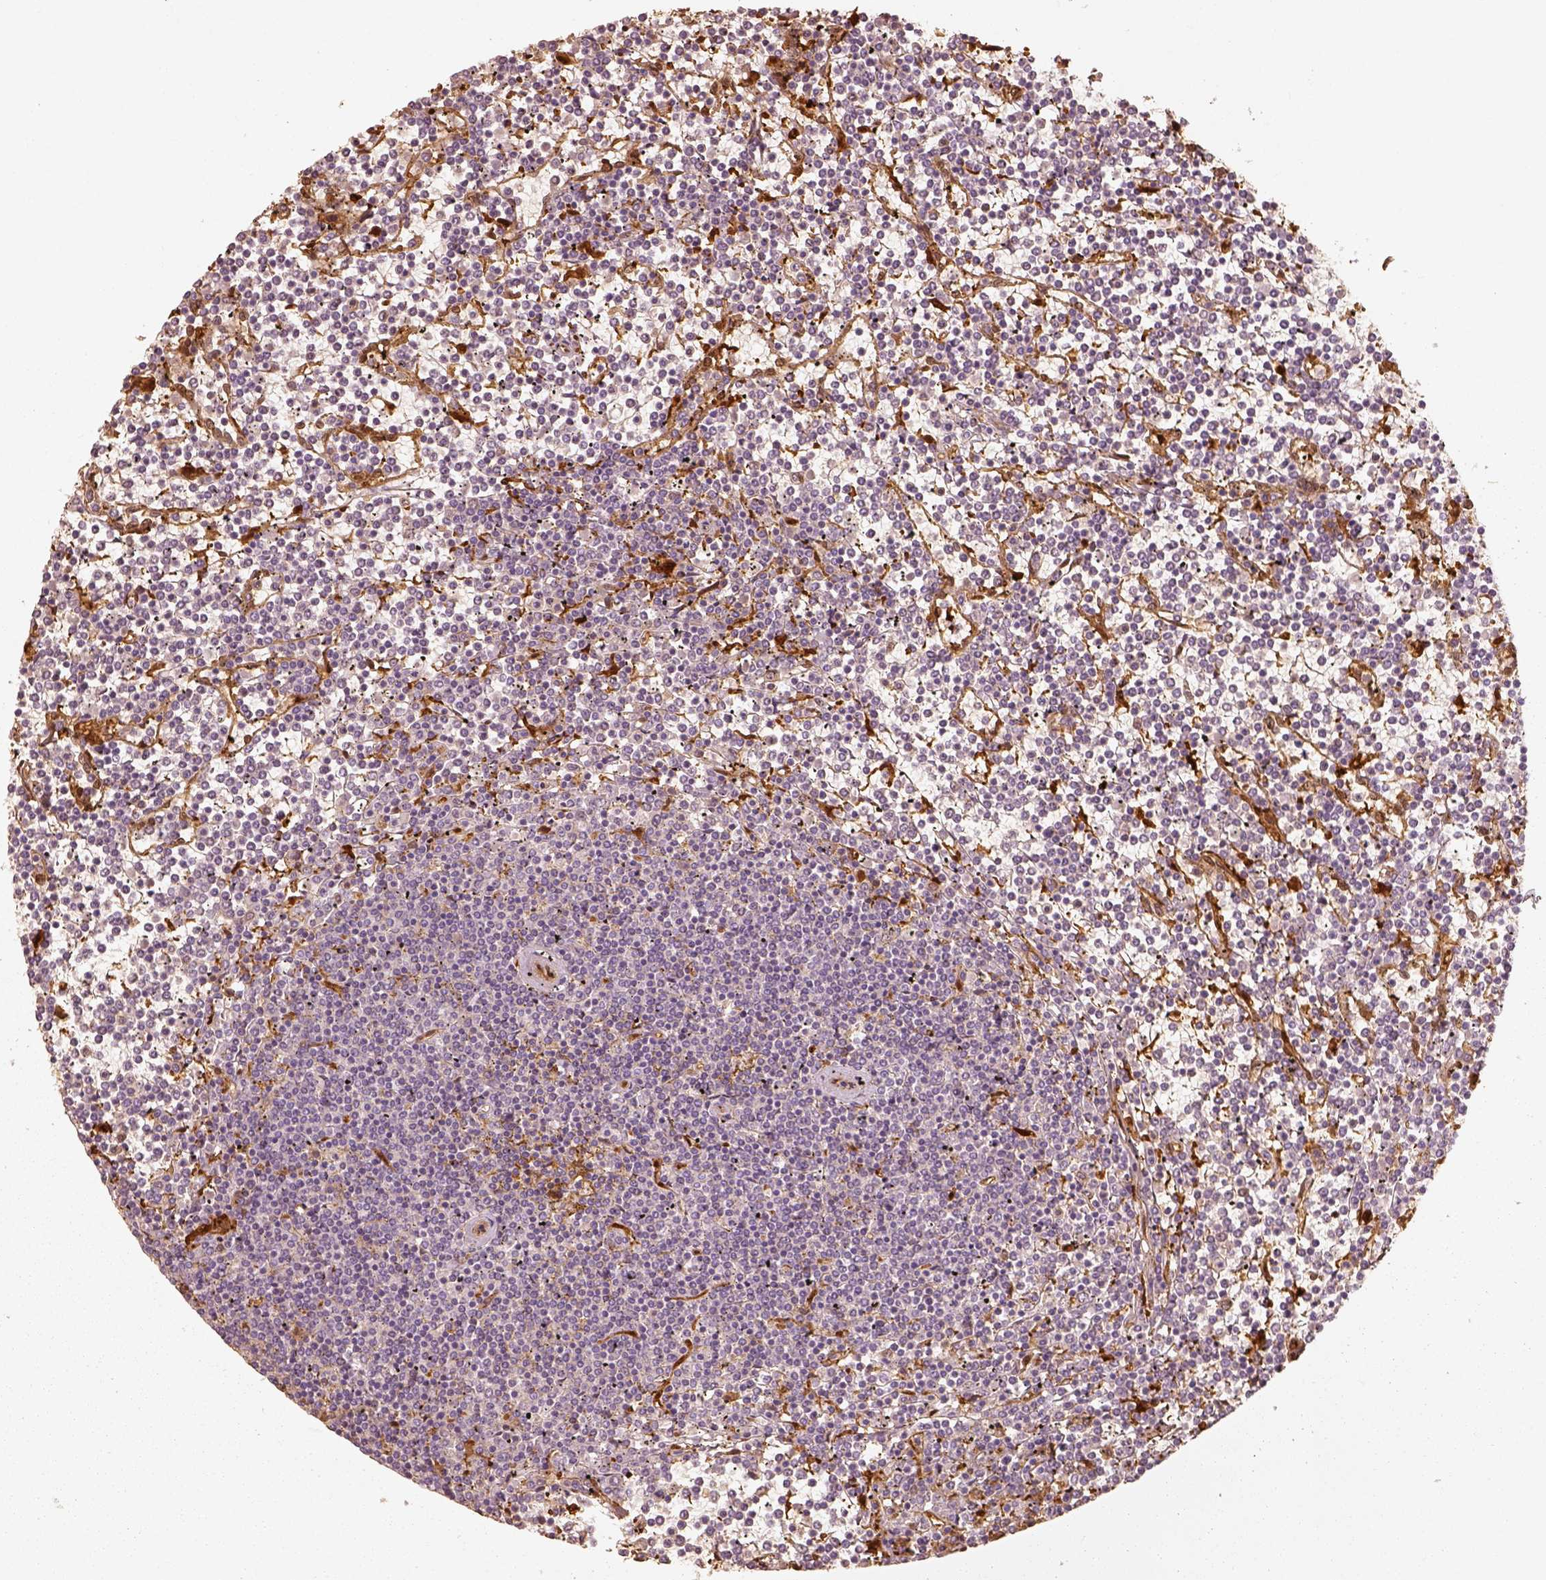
{"staining": {"intensity": "negative", "quantity": "none", "location": "none"}, "tissue": "lymphoma", "cell_type": "Tumor cells", "image_type": "cancer", "snomed": [{"axis": "morphology", "description": "Malignant lymphoma, non-Hodgkin's type, Low grade"}, {"axis": "topography", "description": "Spleen"}], "caption": "This is an immunohistochemistry (IHC) micrograph of human malignant lymphoma, non-Hodgkin's type (low-grade). There is no positivity in tumor cells.", "gene": "FSCN1", "patient": {"sex": "female", "age": 19}}